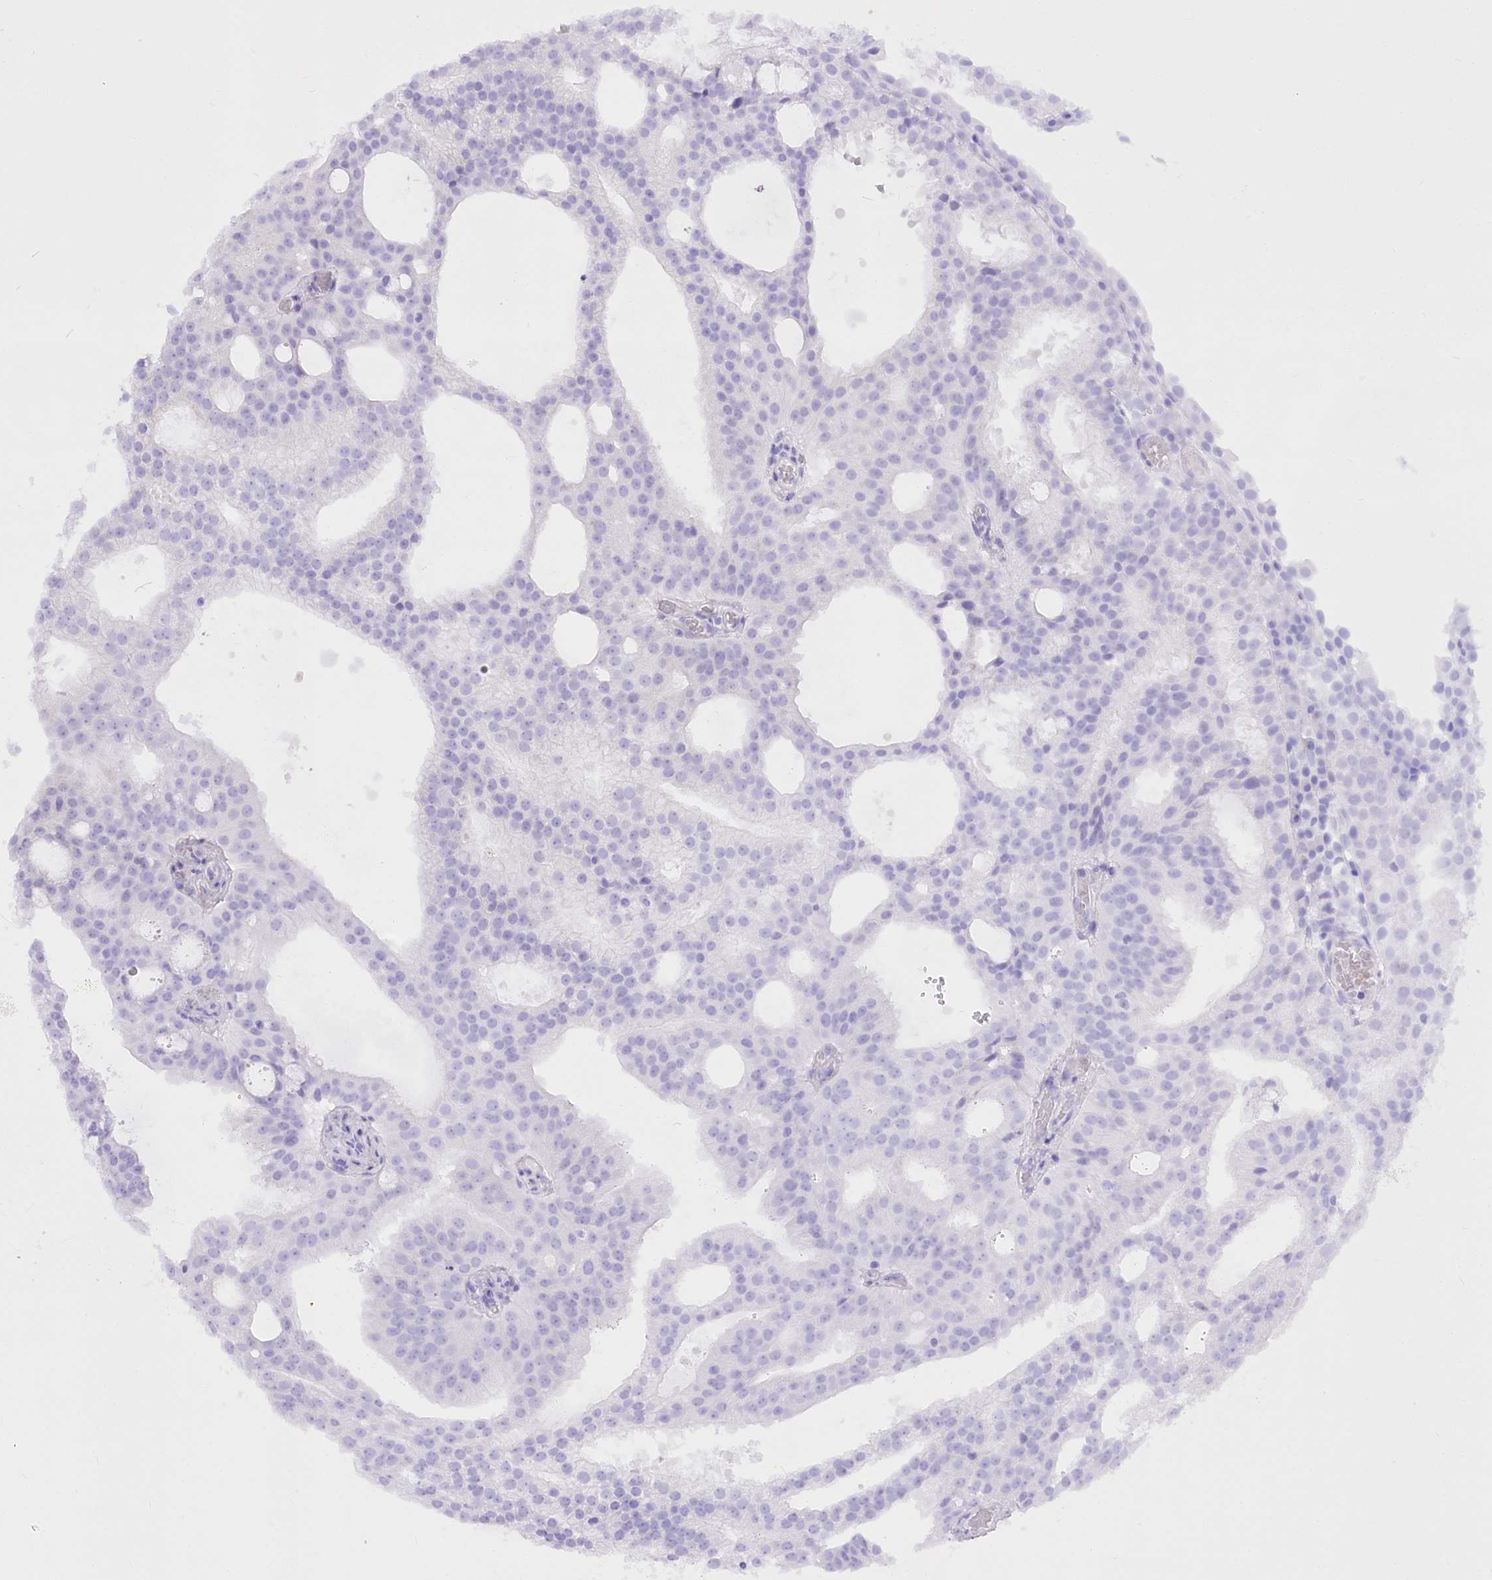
{"staining": {"intensity": "negative", "quantity": "none", "location": "none"}, "tissue": "prostate cancer", "cell_type": "Tumor cells", "image_type": "cancer", "snomed": [{"axis": "morphology", "description": "Adenocarcinoma, Medium grade"}, {"axis": "topography", "description": "Prostate"}], "caption": "This histopathology image is of prostate cancer (adenocarcinoma (medium-grade)) stained with immunohistochemistry to label a protein in brown with the nuclei are counter-stained blue. There is no staining in tumor cells.", "gene": "BEND7", "patient": {"sex": "male", "age": 88}}